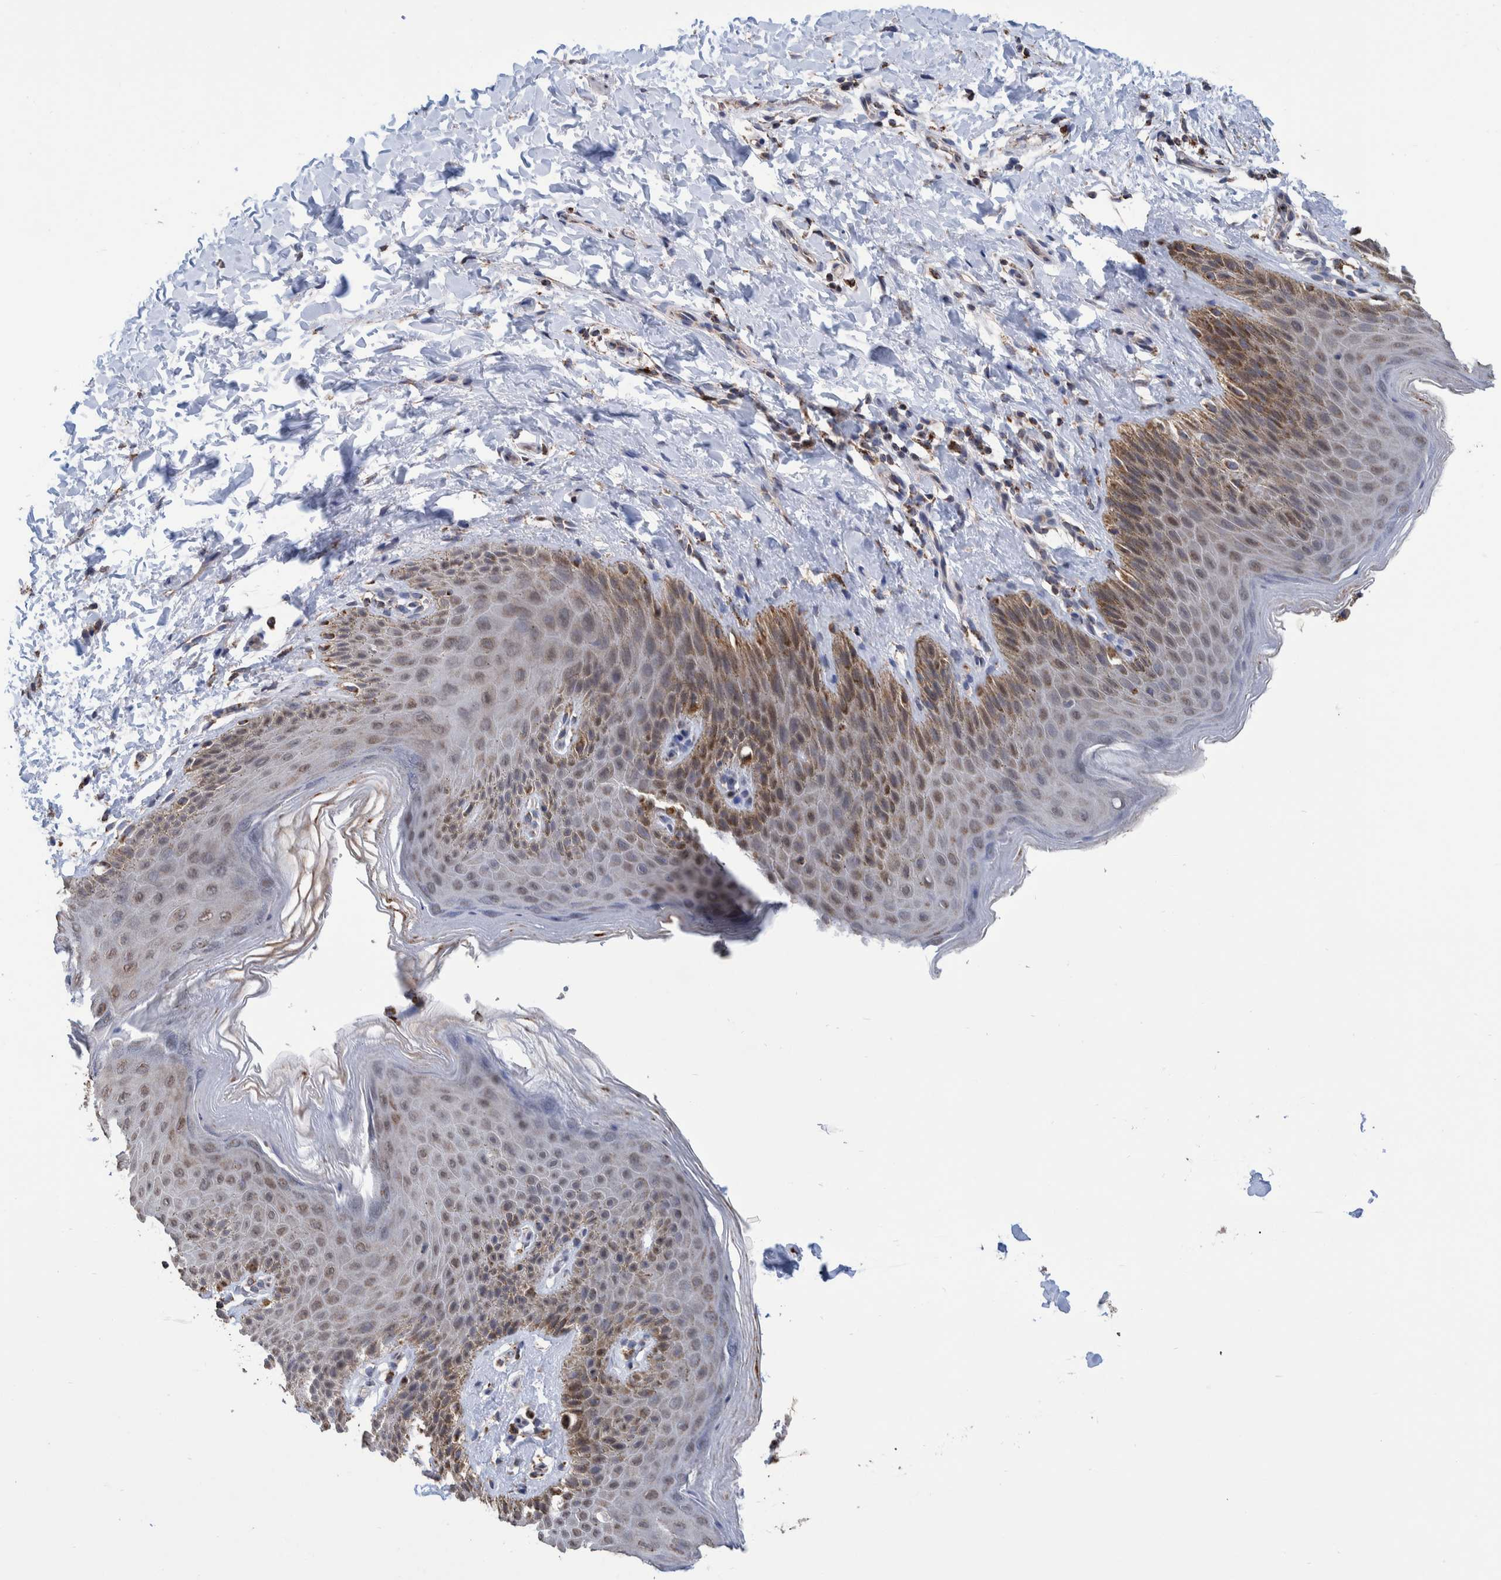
{"staining": {"intensity": "moderate", "quantity": "25%-75%", "location": "cytoplasmic/membranous"}, "tissue": "skin", "cell_type": "Epidermal cells", "image_type": "normal", "snomed": [{"axis": "morphology", "description": "Normal tissue, NOS"}, {"axis": "topography", "description": "Anal"}, {"axis": "topography", "description": "Peripheral nerve tissue"}], "caption": "This photomicrograph displays immunohistochemistry staining of benign skin, with medium moderate cytoplasmic/membranous staining in about 25%-75% of epidermal cells.", "gene": "DECR1", "patient": {"sex": "male", "age": 44}}